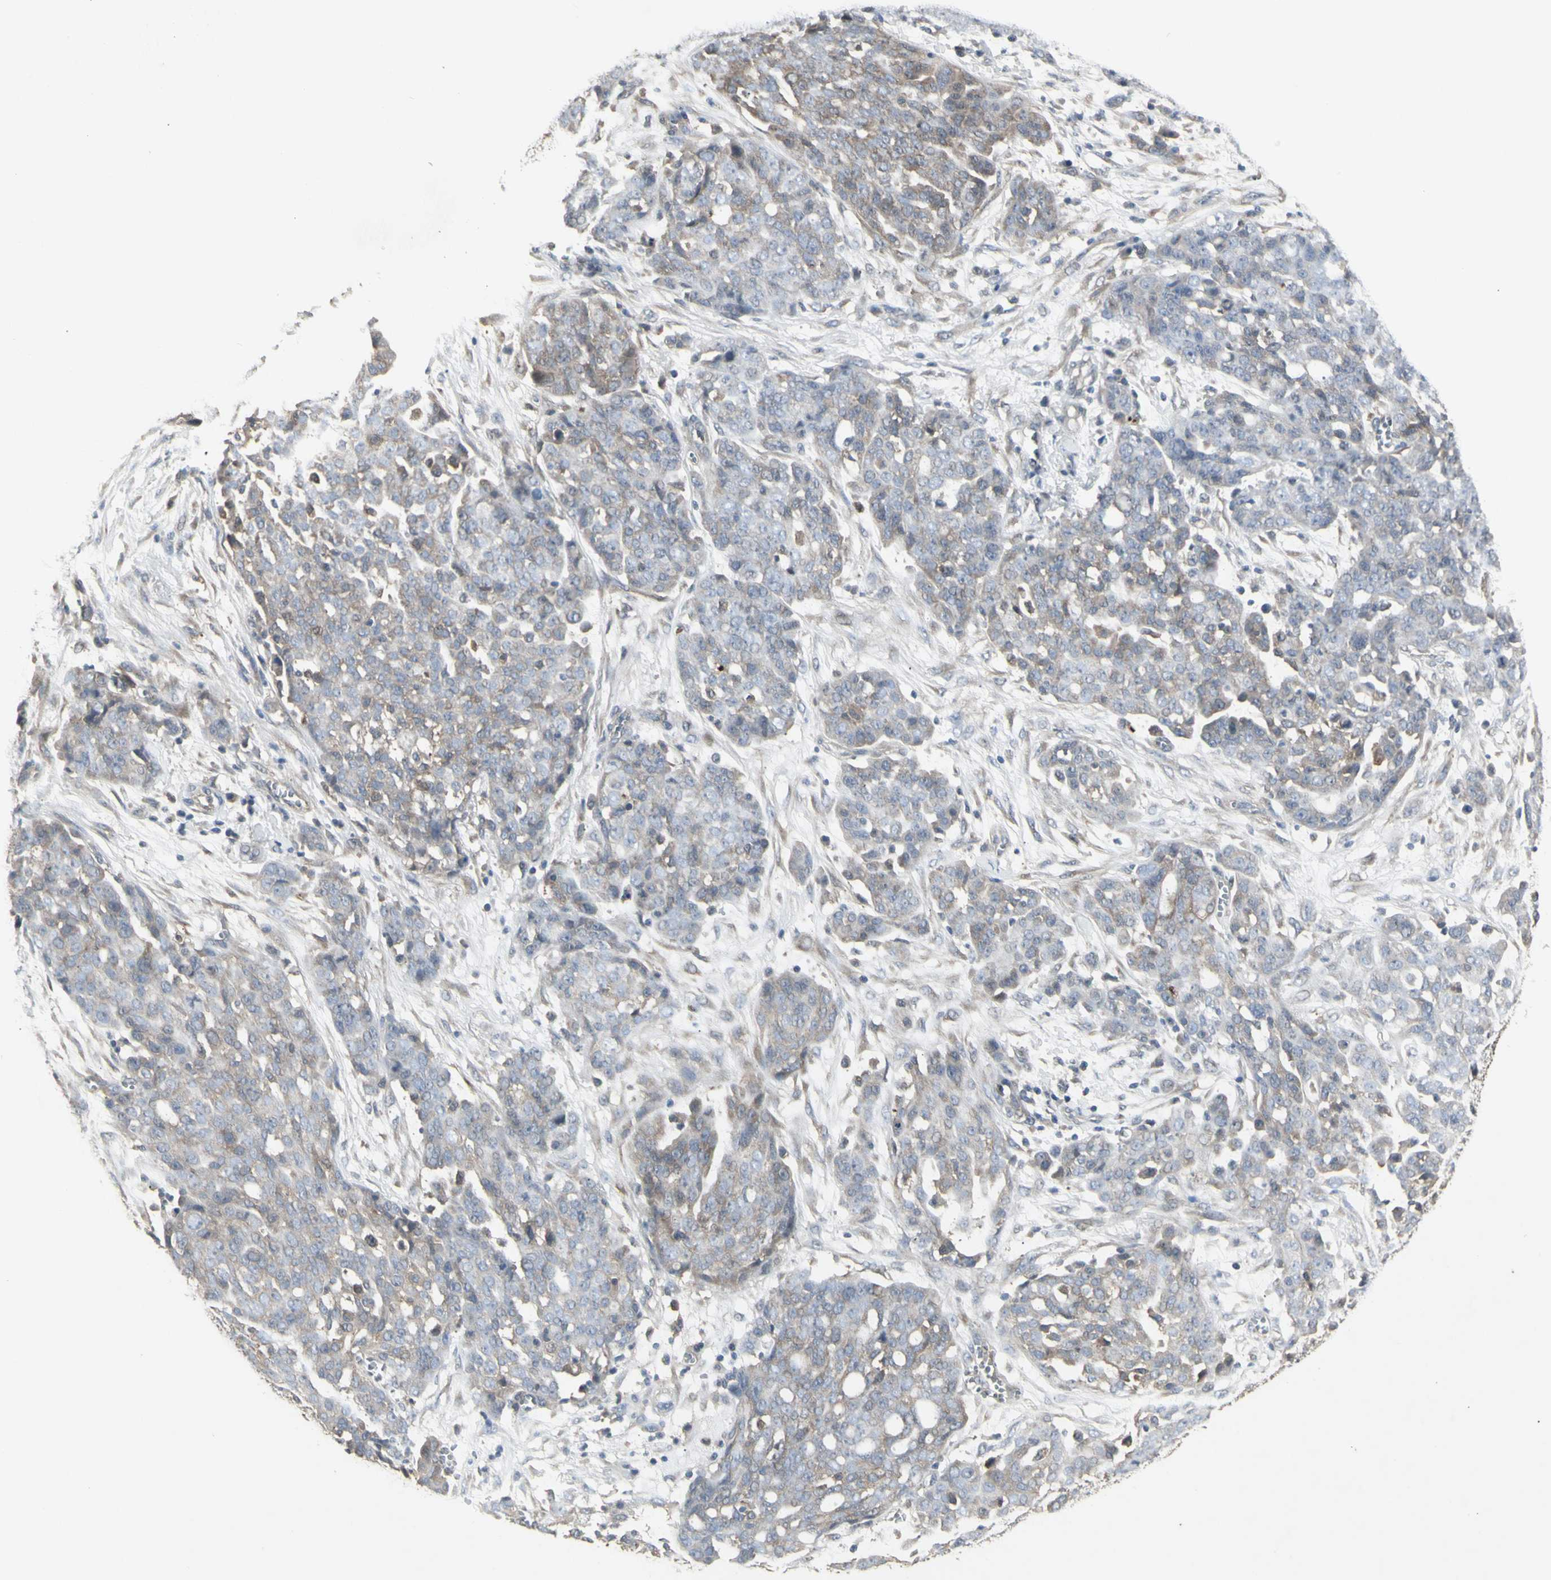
{"staining": {"intensity": "weak", "quantity": ">75%", "location": "cytoplasmic/membranous,nuclear"}, "tissue": "ovarian cancer", "cell_type": "Tumor cells", "image_type": "cancer", "snomed": [{"axis": "morphology", "description": "Cystadenocarcinoma, serous, NOS"}, {"axis": "topography", "description": "Soft tissue"}, {"axis": "topography", "description": "Ovary"}], "caption": "Weak cytoplasmic/membranous and nuclear expression is appreciated in approximately >75% of tumor cells in ovarian cancer (serous cystadenocarcinoma).", "gene": "CHURC1-FNTB", "patient": {"sex": "female", "age": 57}}